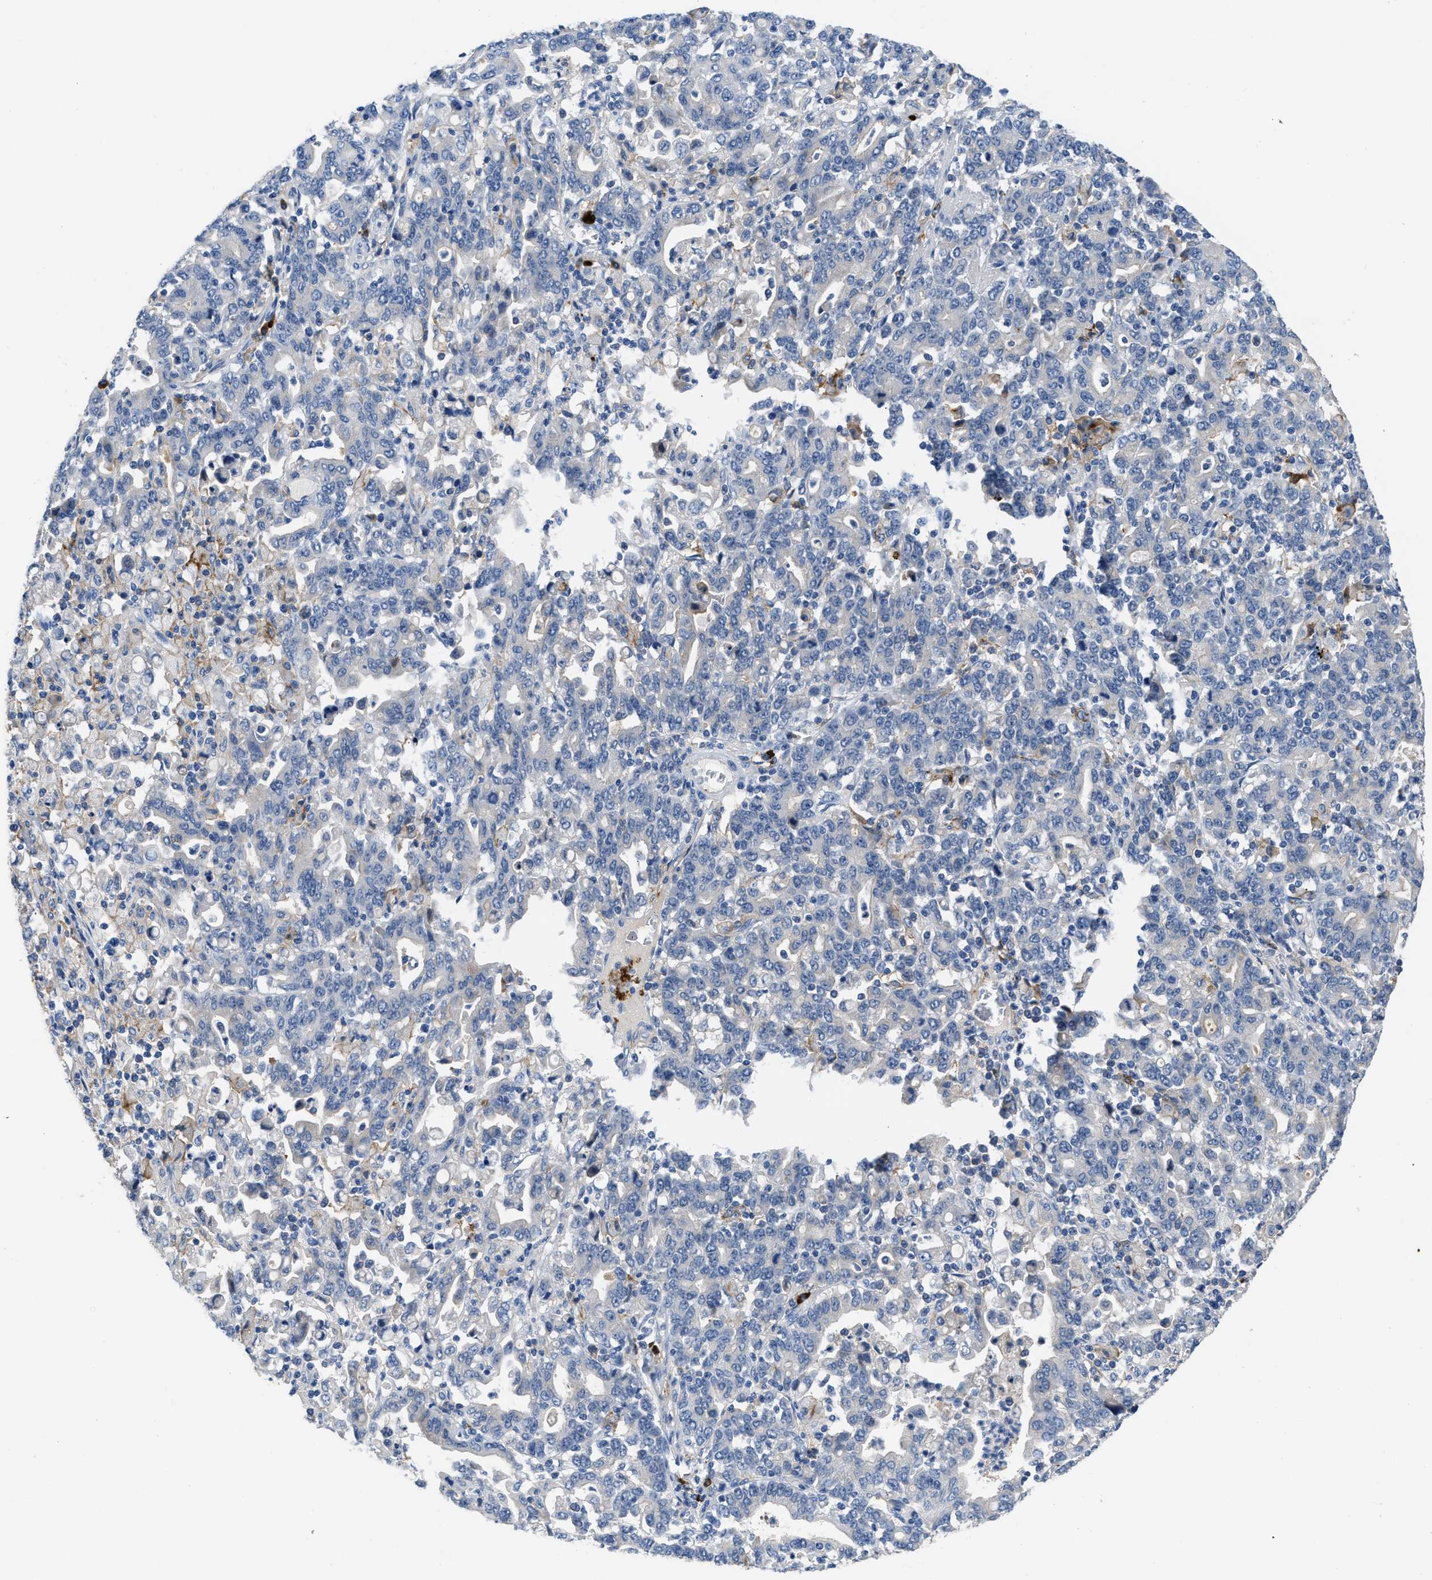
{"staining": {"intensity": "negative", "quantity": "none", "location": "none"}, "tissue": "stomach cancer", "cell_type": "Tumor cells", "image_type": "cancer", "snomed": [{"axis": "morphology", "description": "Adenocarcinoma, NOS"}, {"axis": "topography", "description": "Stomach, upper"}], "caption": "This is a photomicrograph of immunohistochemistry staining of stomach cancer, which shows no expression in tumor cells.", "gene": "FGF18", "patient": {"sex": "male", "age": 69}}